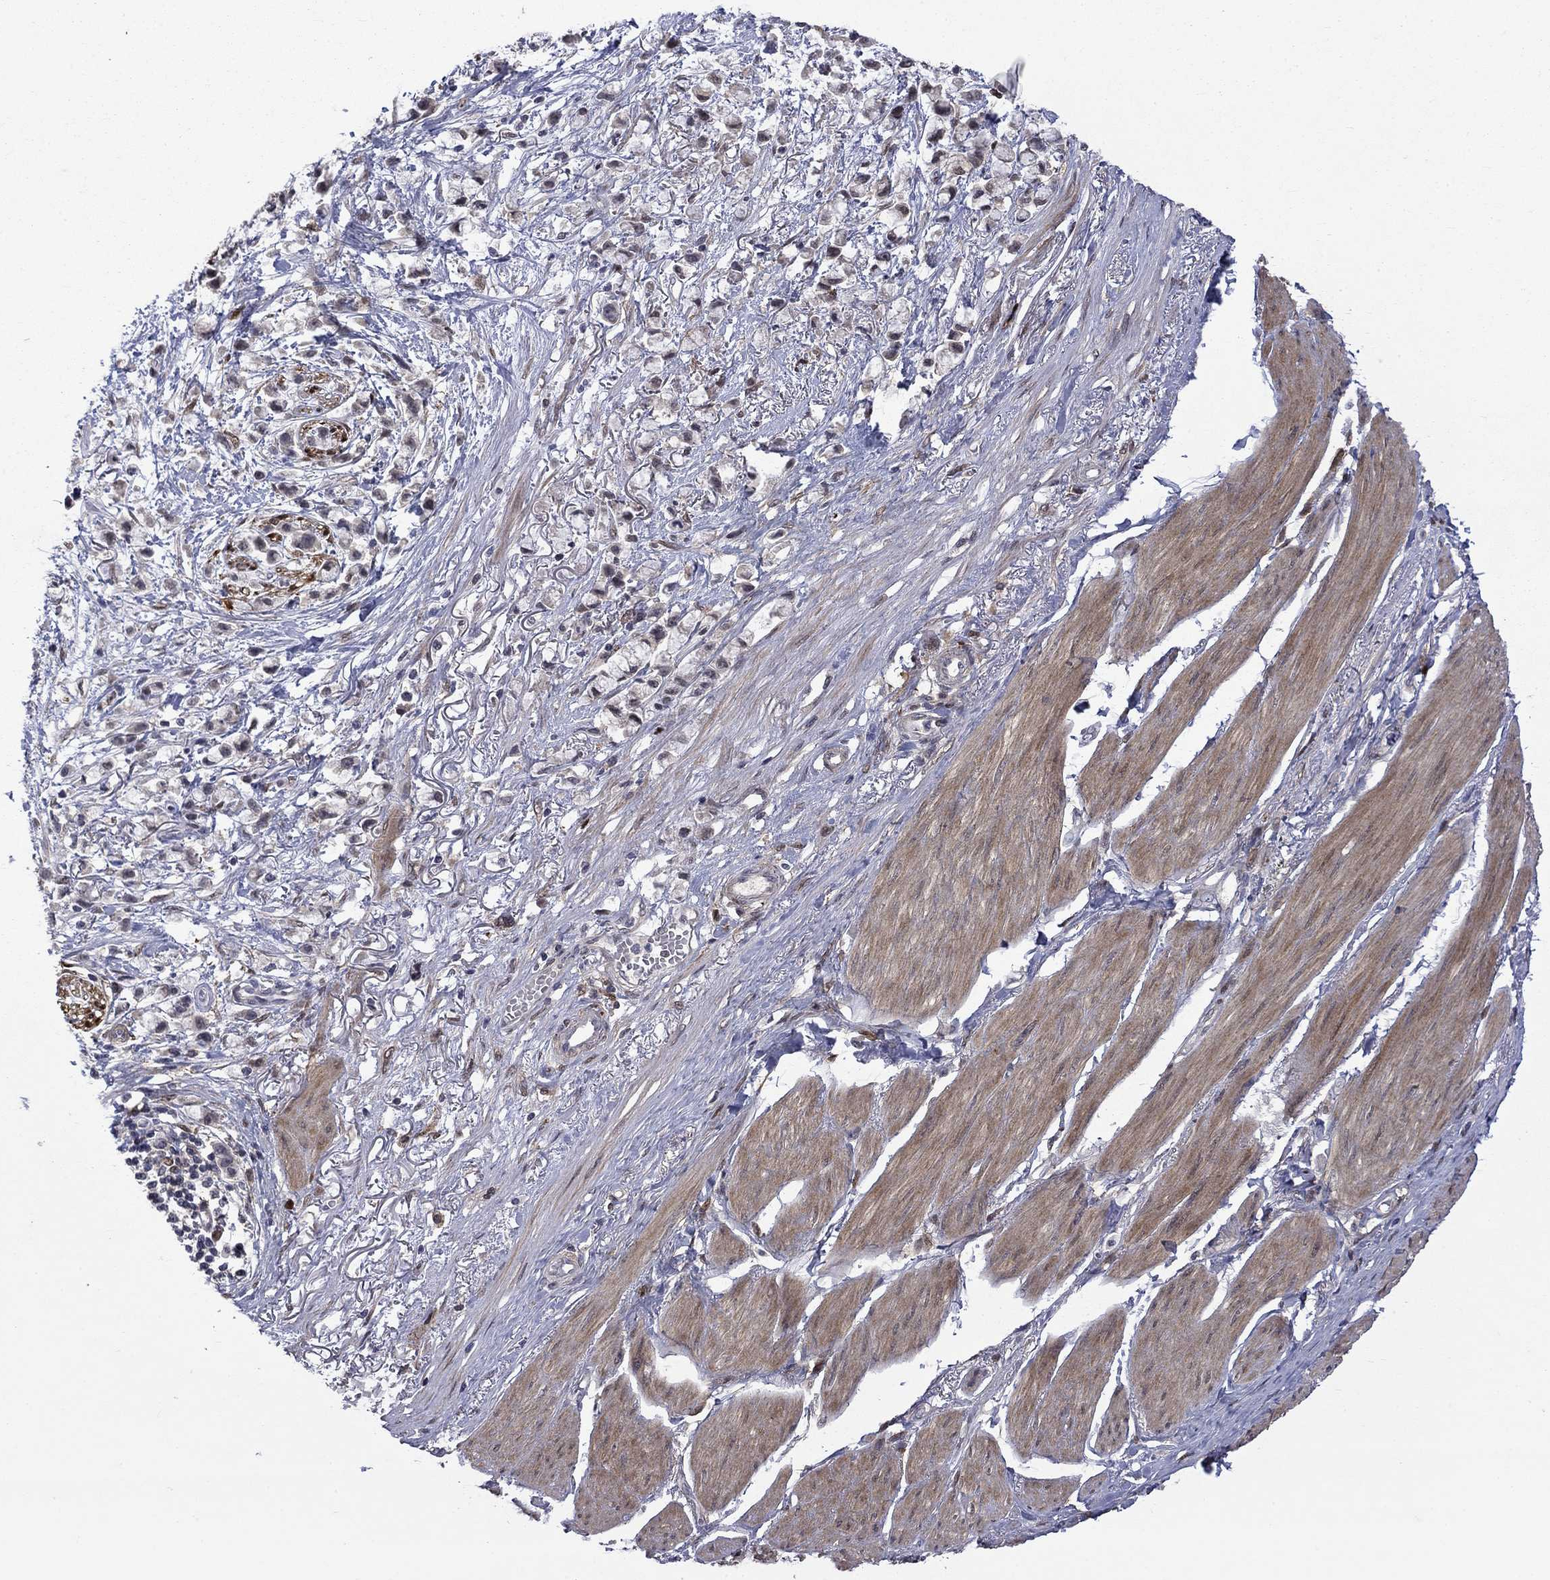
{"staining": {"intensity": "negative", "quantity": "none", "location": "none"}, "tissue": "stomach cancer", "cell_type": "Tumor cells", "image_type": "cancer", "snomed": [{"axis": "morphology", "description": "Adenocarcinoma, NOS"}, {"axis": "topography", "description": "Stomach"}], "caption": "An image of stomach cancer stained for a protein reveals no brown staining in tumor cells. The staining was performed using DAB to visualize the protein expression in brown, while the nuclei were stained in blue with hematoxylin (Magnification: 20x).", "gene": "CBR1", "patient": {"sex": "female", "age": 81}}